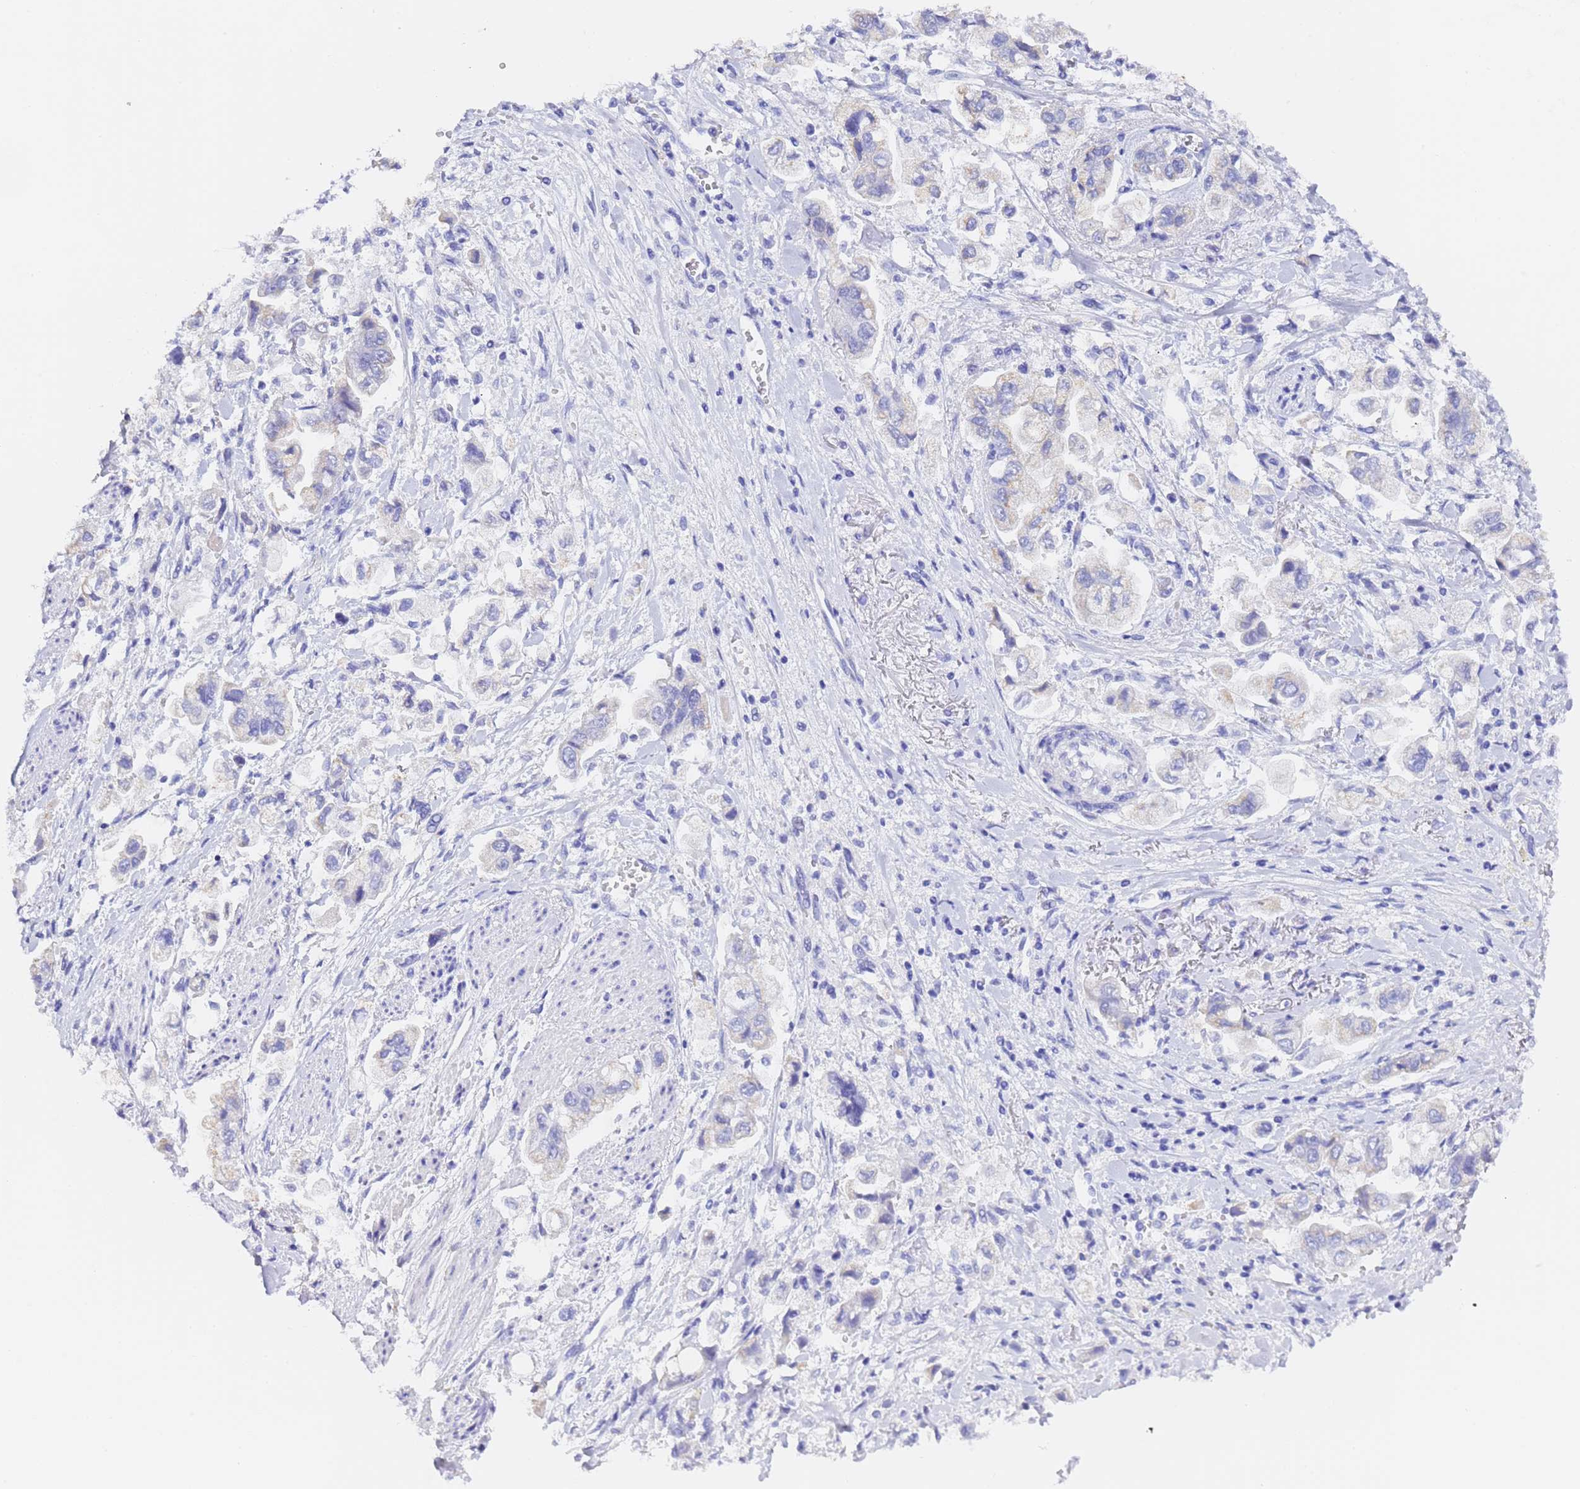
{"staining": {"intensity": "negative", "quantity": "none", "location": "none"}, "tissue": "stomach cancer", "cell_type": "Tumor cells", "image_type": "cancer", "snomed": [{"axis": "morphology", "description": "Adenocarcinoma, NOS"}, {"axis": "topography", "description": "Stomach"}], "caption": "Tumor cells are negative for brown protein staining in stomach cancer.", "gene": "GABRA1", "patient": {"sex": "male", "age": 62}}